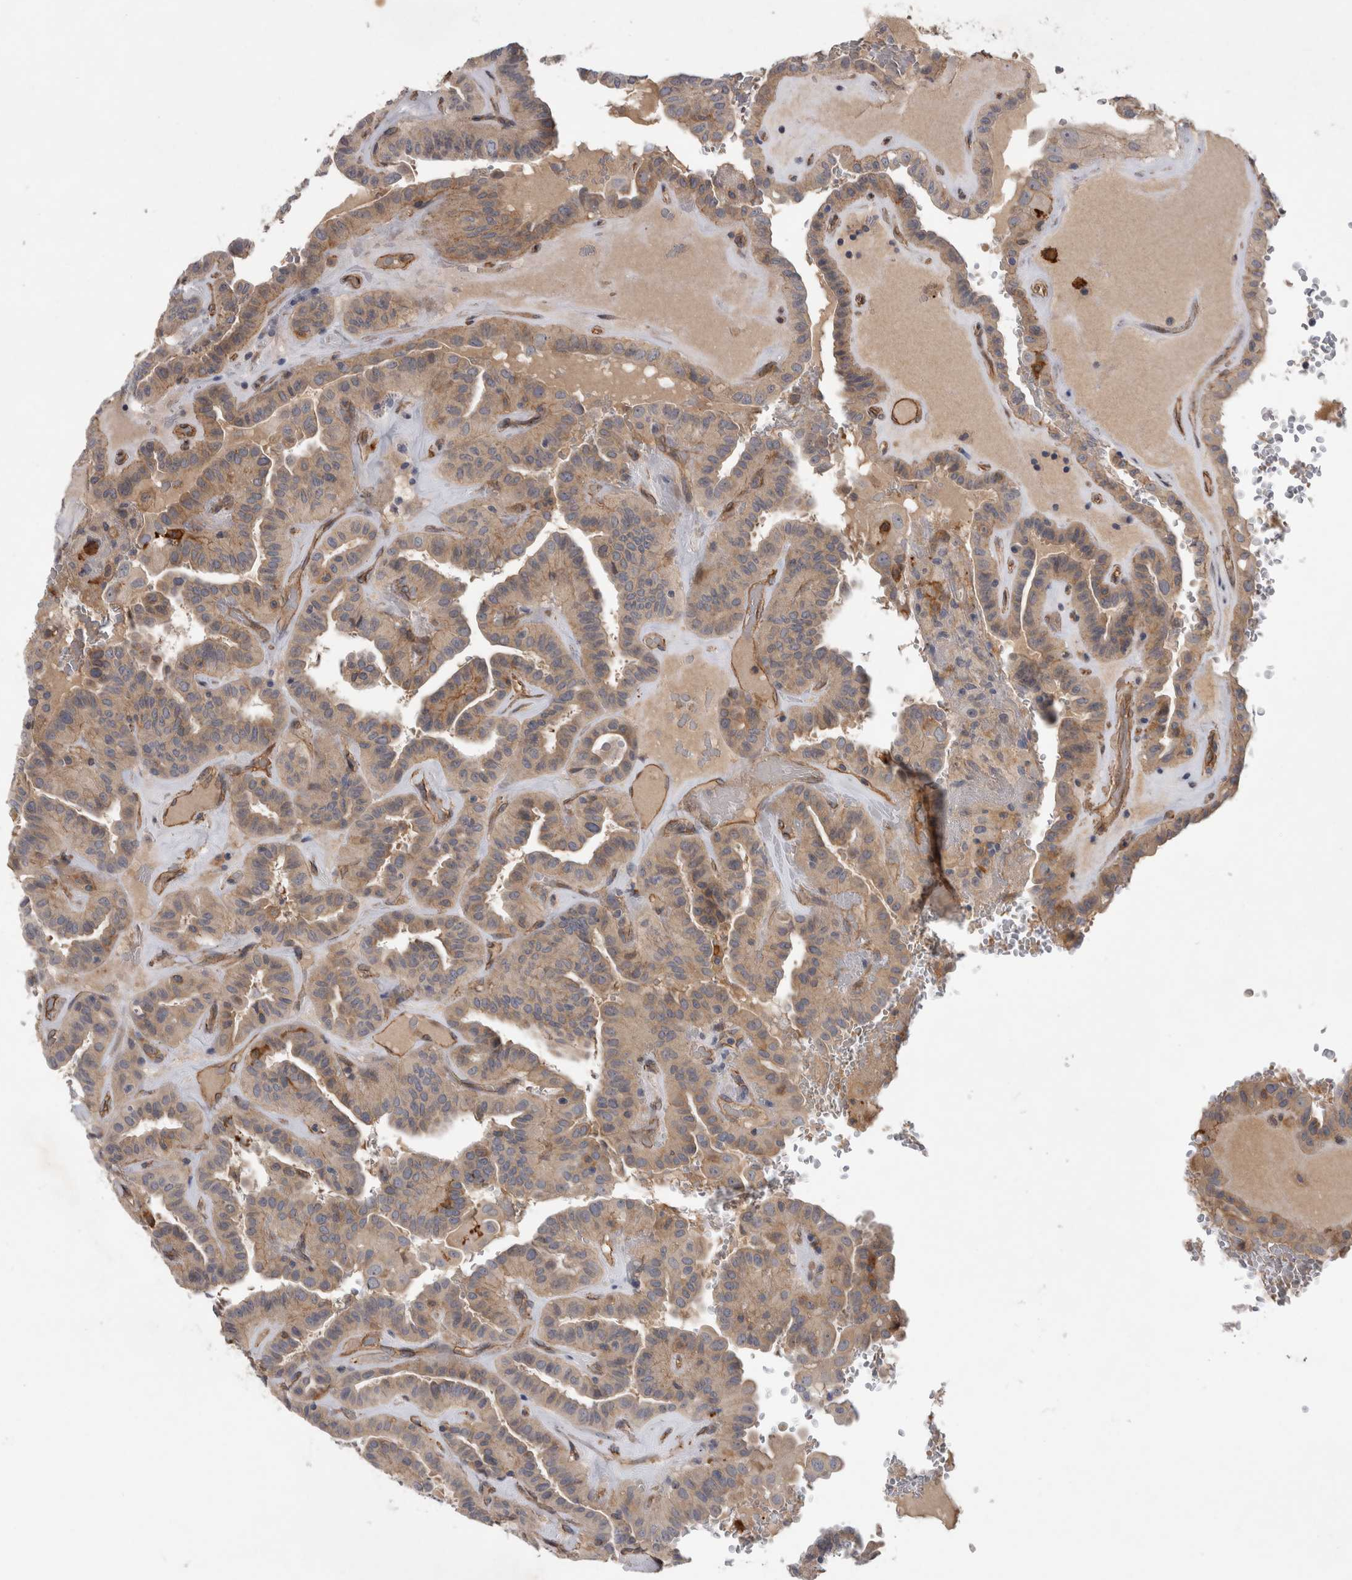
{"staining": {"intensity": "moderate", "quantity": ">75%", "location": "cytoplasmic/membranous"}, "tissue": "thyroid cancer", "cell_type": "Tumor cells", "image_type": "cancer", "snomed": [{"axis": "morphology", "description": "Papillary adenocarcinoma, NOS"}, {"axis": "topography", "description": "Thyroid gland"}], "caption": "Immunohistochemical staining of thyroid cancer (papillary adenocarcinoma) shows moderate cytoplasmic/membranous protein staining in about >75% of tumor cells. The staining is performed using DAB (3,3'-diaminobenzidine) brown chromogen to label protein expression. The nuclei are counter-stained blue using hematoxylin.", "gene": "ANKFY1", "patient": {"sex": "male", "age": 77}}